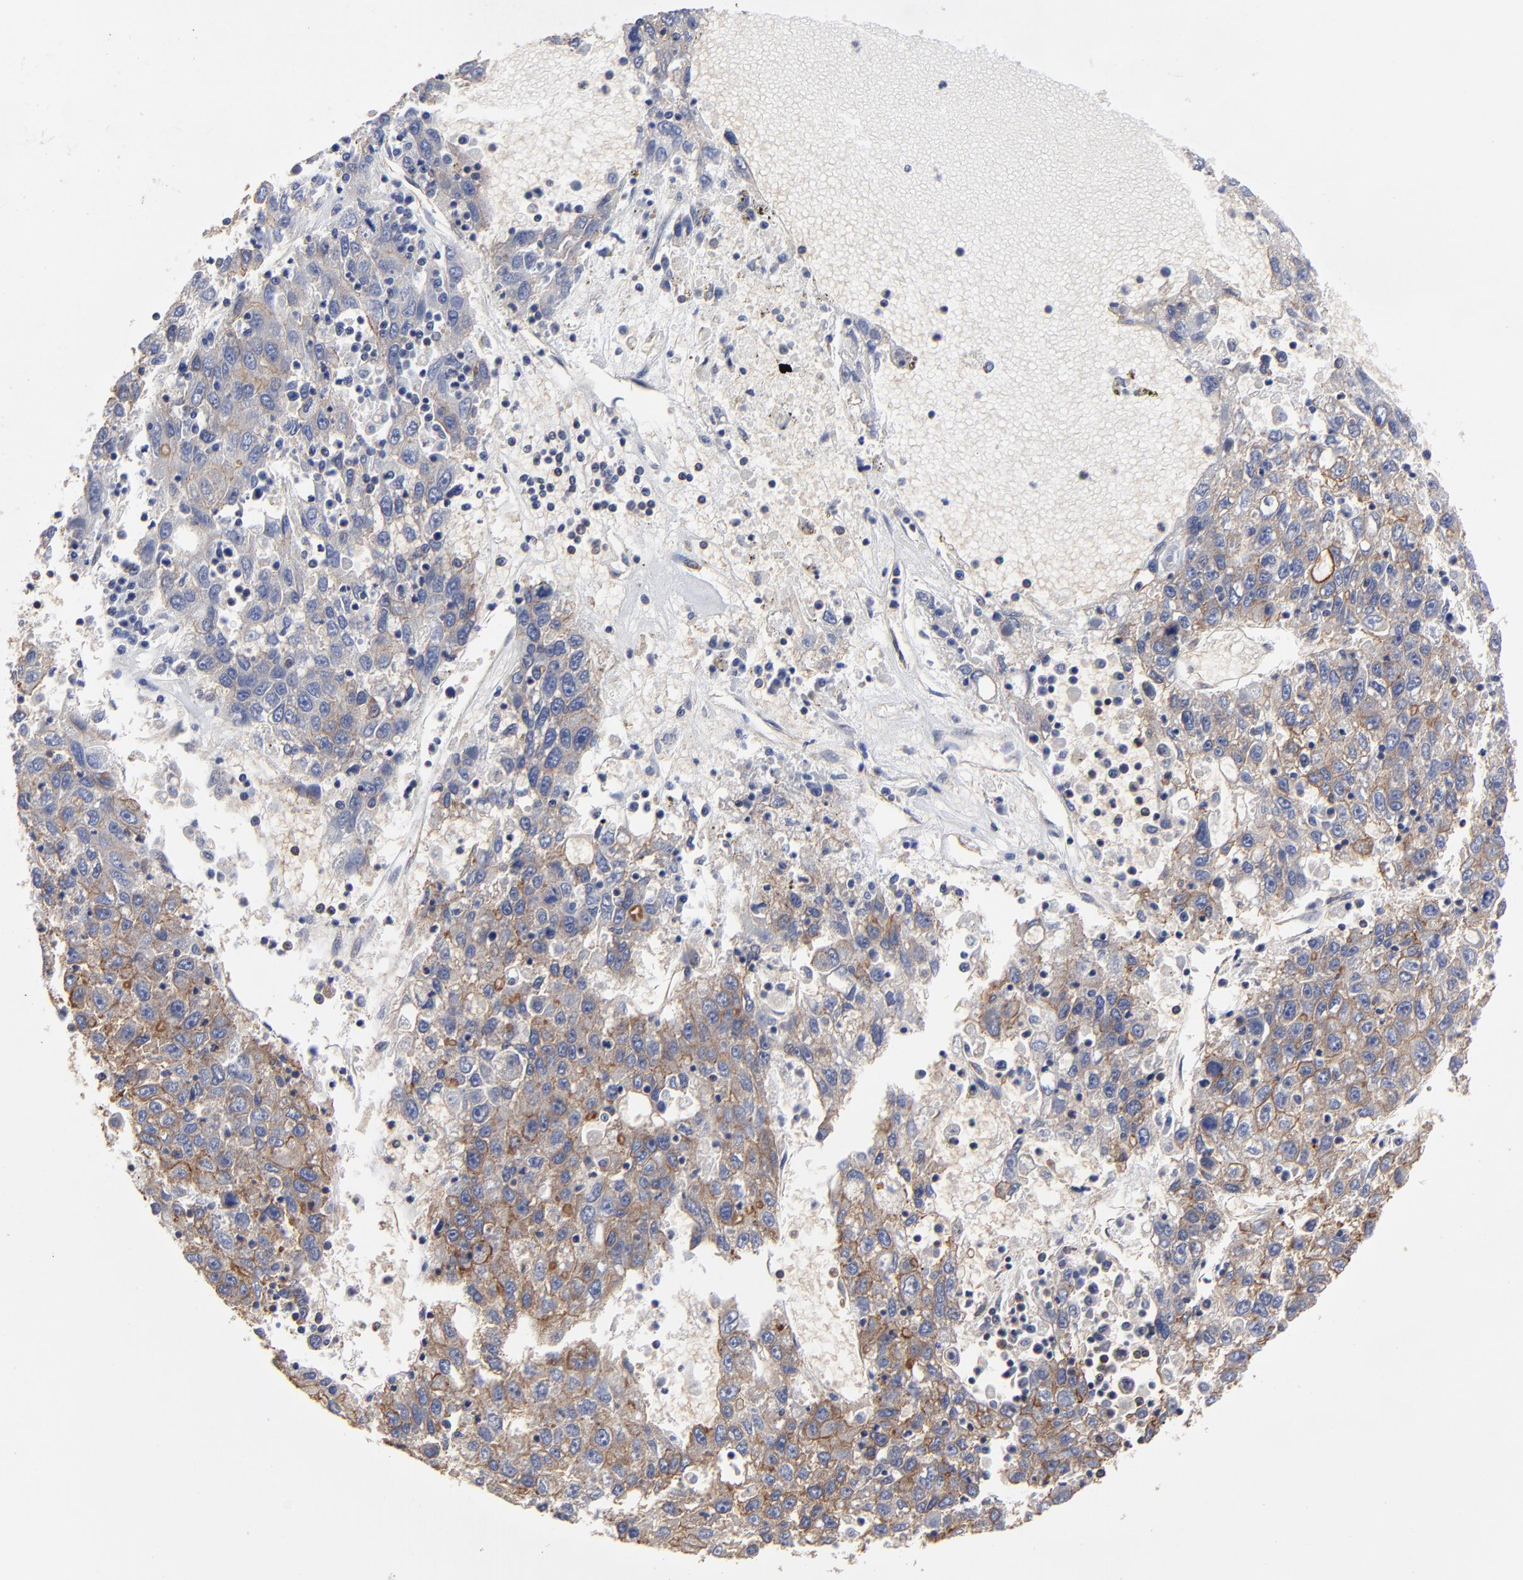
{"staining": {"intensity": "moderate", "quantity": ">75%", "location": "cytoplasmic/membranous"}, "tissue": "liver cancer", "cell_type": "Tumor cells", "image_type": "cancer", "snomed": [{"axis": "morphology", "description": "Carcinoma, Hepatocellular, NOS"}, {"axis": "topography", "description": "Liver"}], "caption": "IHC photomicrograph of human liver hepatocellular carcinoma stained for a protein (brown), which shows medium levels of moderate cytoplasmic/membranous positivity in about >75% of tumor cells.", "gene": "ARMT1", "patient": {"sex": "male", "age": 49}}